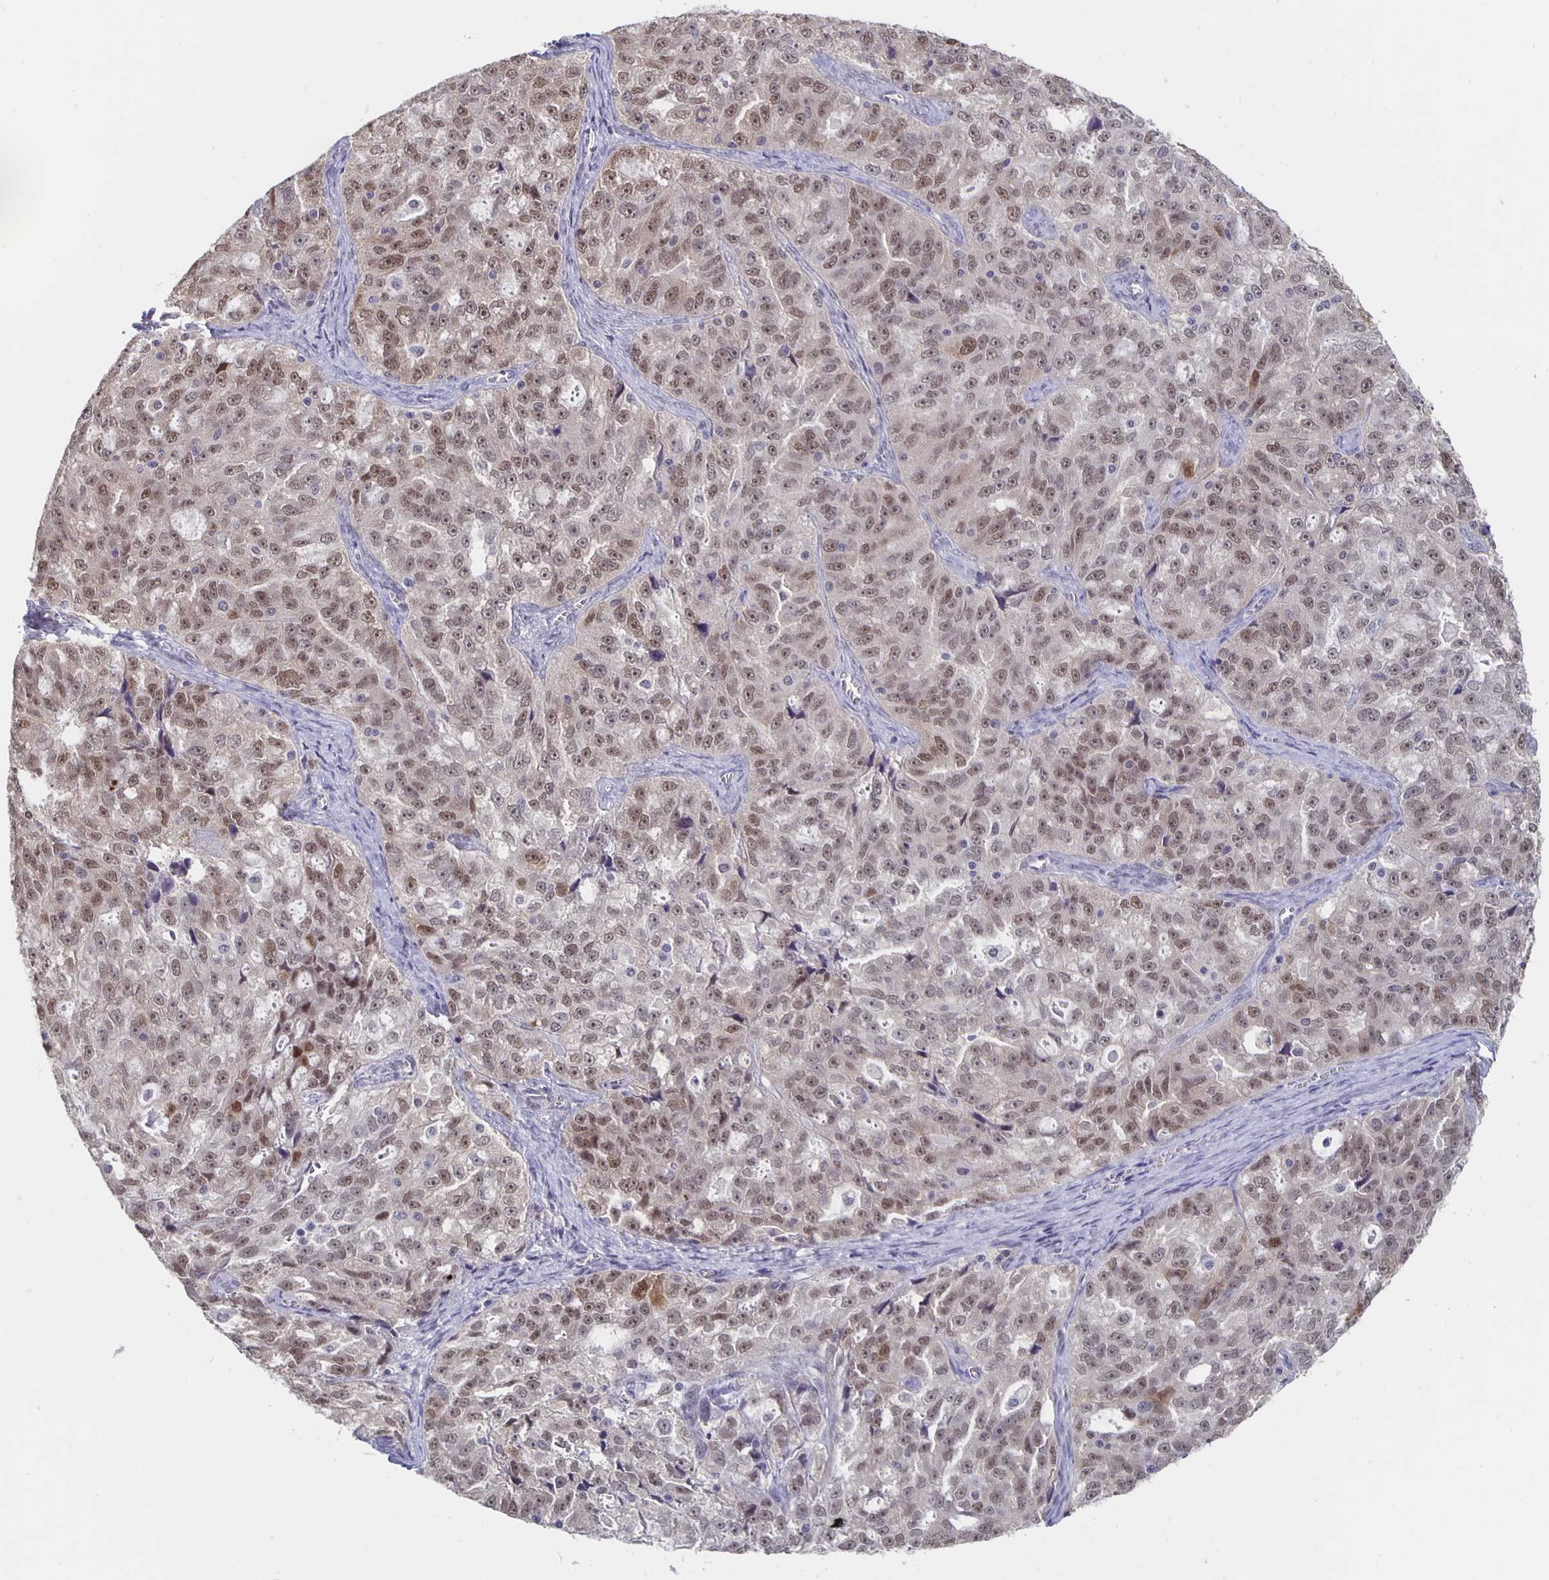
{"staining": {"intensity": "weak", "quantity": ">75%", "location": "nuclear"}, "tissue": "ovarian cancer", "cell_type": "Tumor cells", "image_type": "cancer", "snomed": [{"axis": "morphology", "description": "Cystadenocarcinoma, serous, NOS"}, {"axis": "topography", "description": "Ovary"}], "caption": "IHC photomicrograph of neoplastic tissue: ovarian serous cystadenocarcinoma stained using IHC reveals low levels of weak protein expression localized specifically in the nuclear of tumor cells, appearing as a nuclear brown color.", "gene": "ZNF691", "patient": {"sex": "female", "age": 51}}